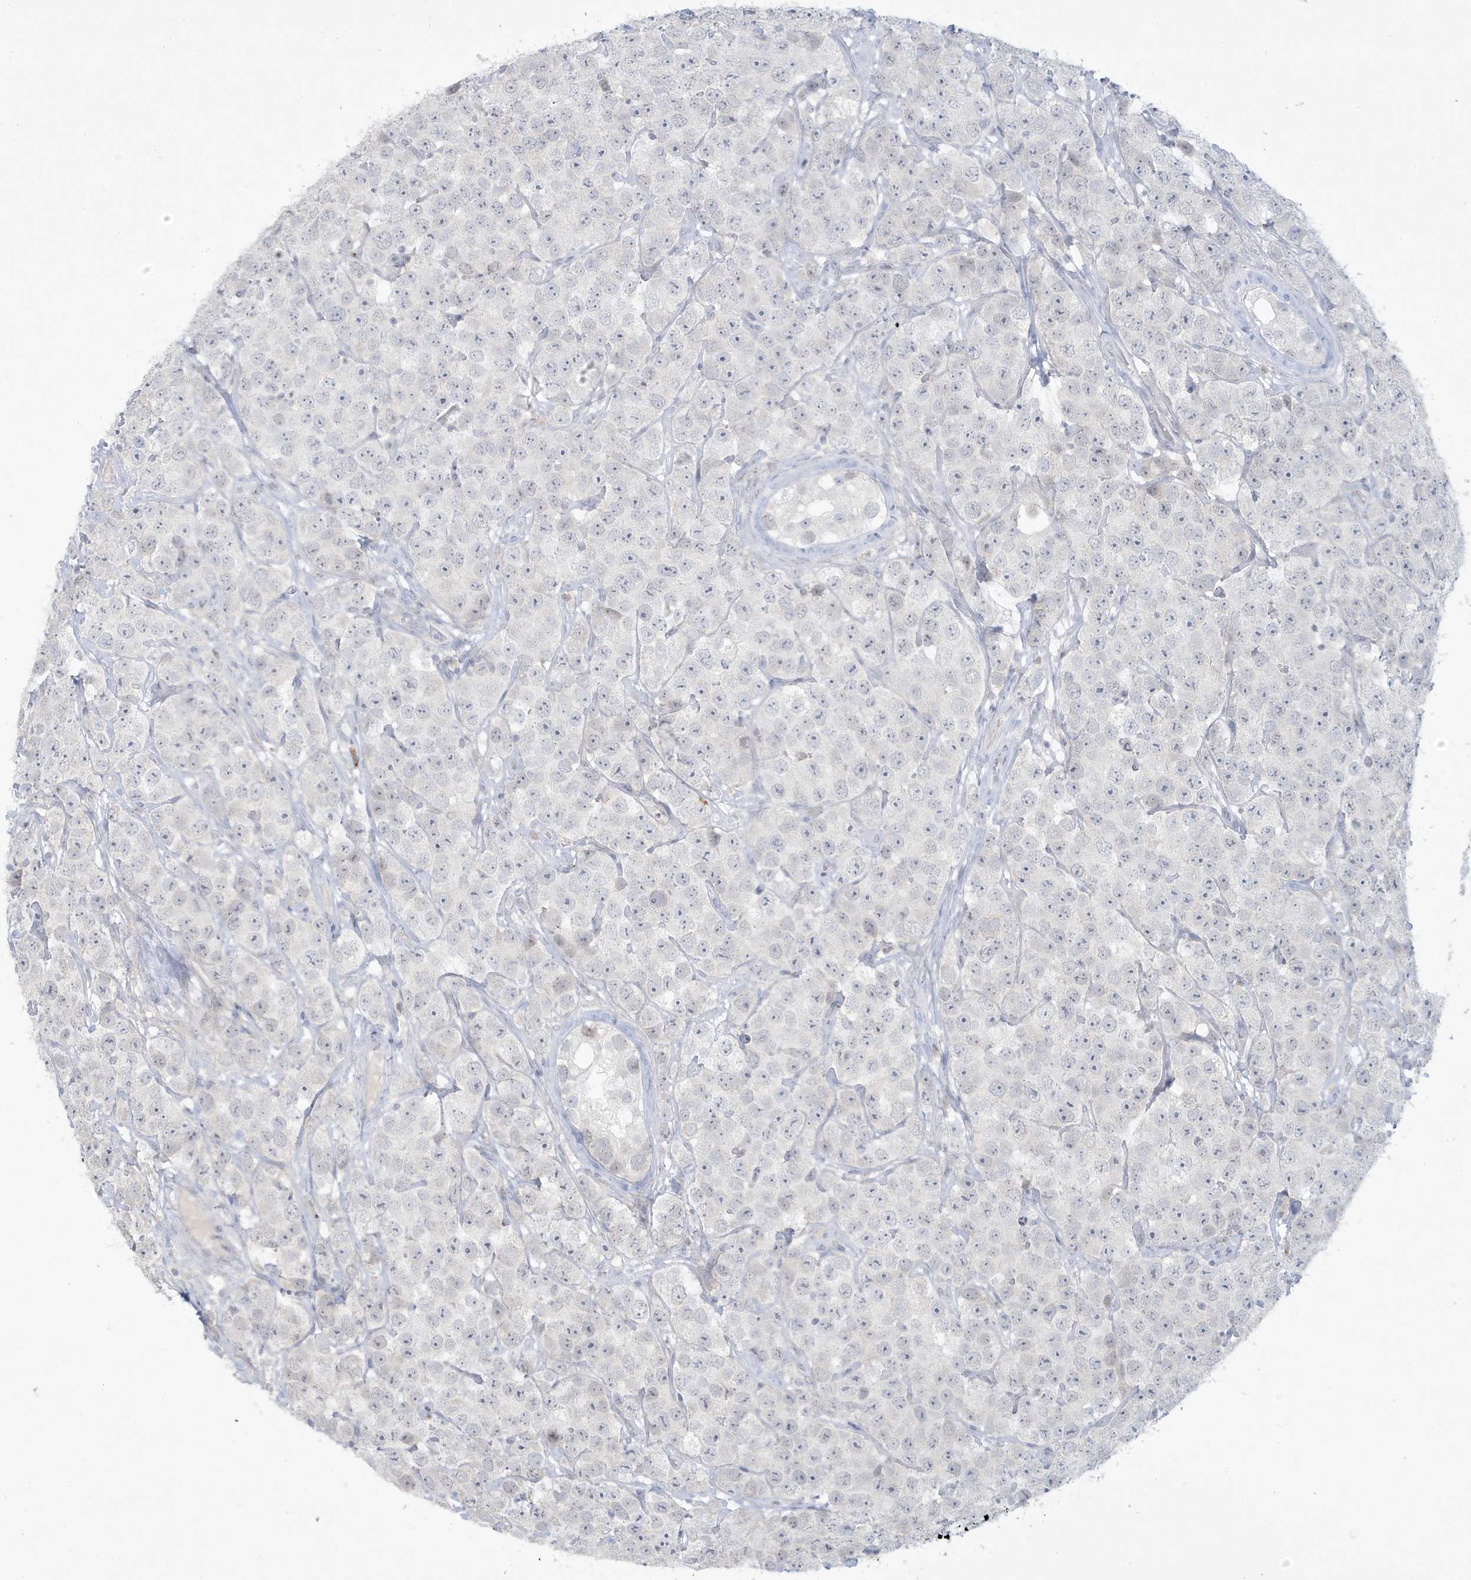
{"staining": {"intensity": "negative", "quantity": "none", "location": "none"}, "tissue": "testis cancer", "cell_type": "Tumor cells", "image_type": "cancer", "snomed": [{"axis": "morphology", "description": "Seminoma, NOS"}, {"axis": "topography", "description": "Testis"}], "caption": "Immunohistochemistry histopathology image of neoplastic tissue: human testis cancer stained with DAB (3,3'-diaminobenzidine) shows no significant protein staining in tumor cells.", "gene": "HERC6", "patient": {"sex": "male", "age": 28}}